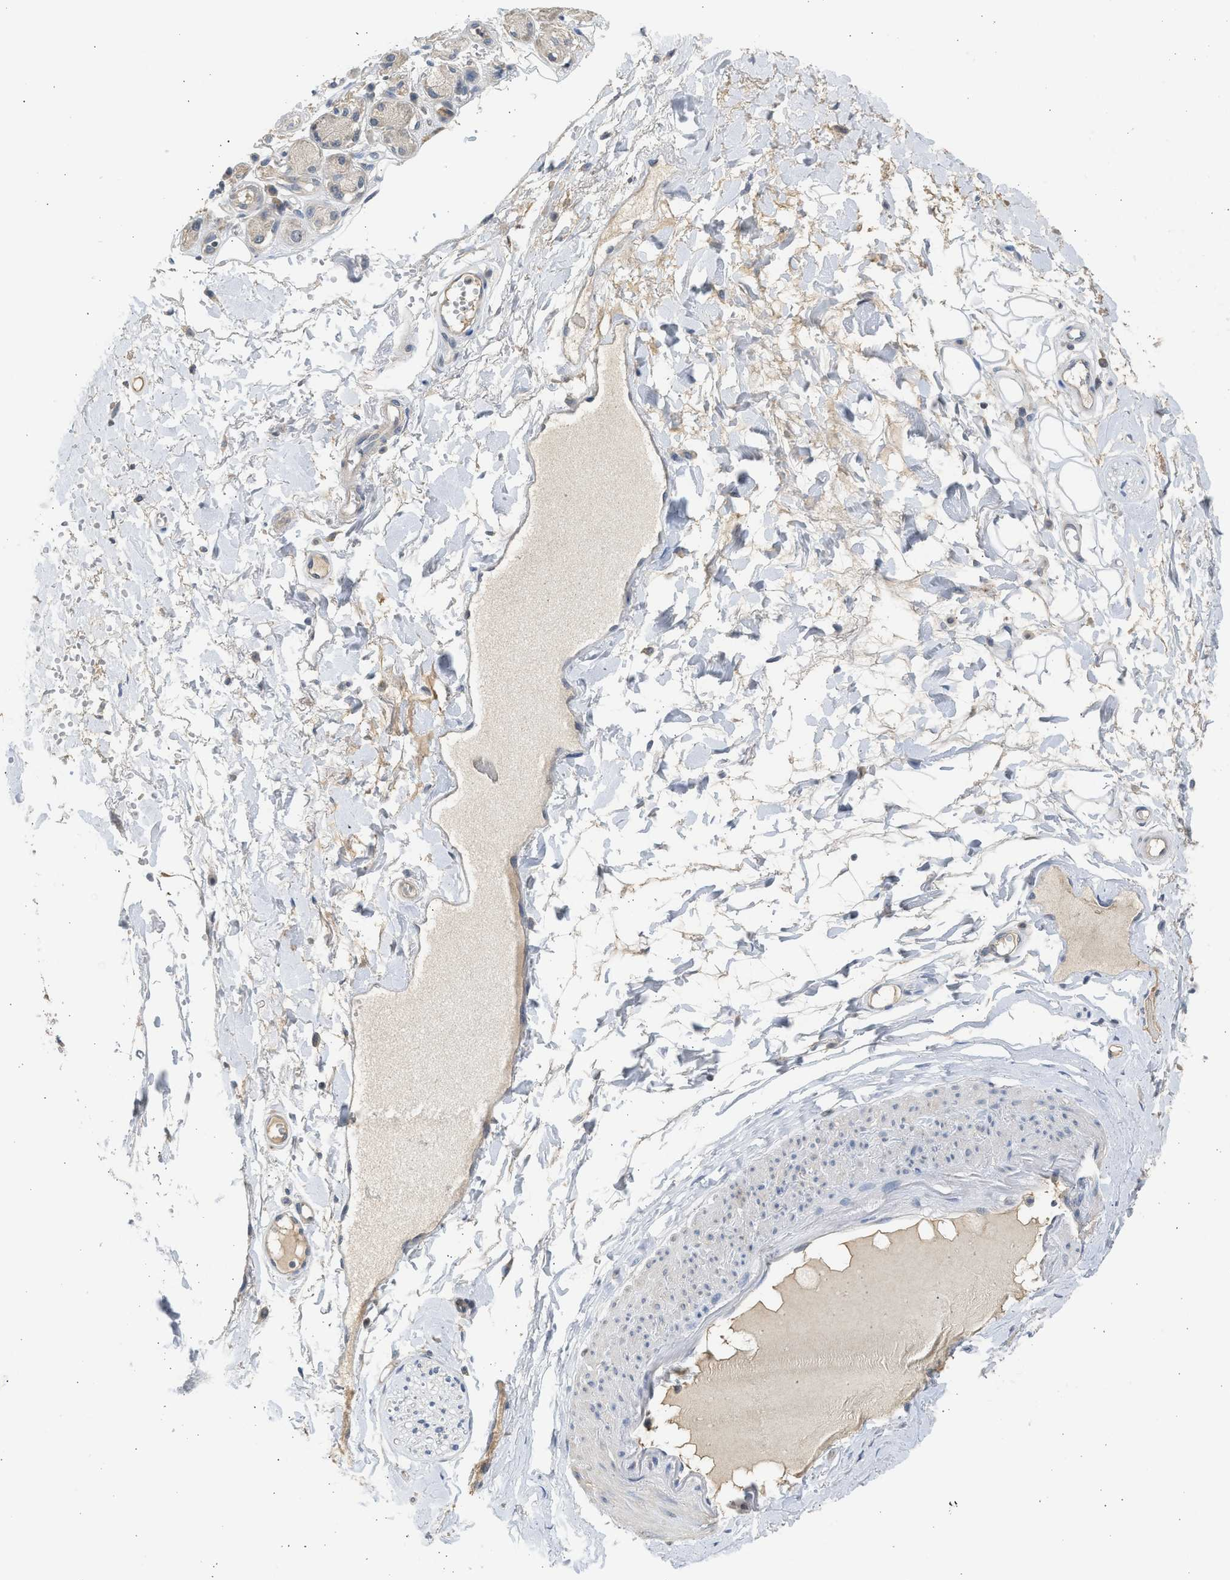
{"staining": {"intensity": "negative", "quantity": "none", "location": "none"}, "tissue": "adipose tissue", "cell_type": "Adipocytes", "image_type": "normal", "snomed": [{"axis": "morphology", "description": "Normal tissue, NOS"}, {"axis": "morphology", "description": "Inflammation, NOS"}, {"axis": "topography", "description": "Salivary gland"}, {"axis": "topography", "description": "Peripheral nerve tissue"}], "caption": "DAB immunohistochemical staining of unremarkable human adipose tissue reveals no significant positivity in adipocytes.", "gene": "SULT2A1", "patient": {"sex": "female", "age": 75}}